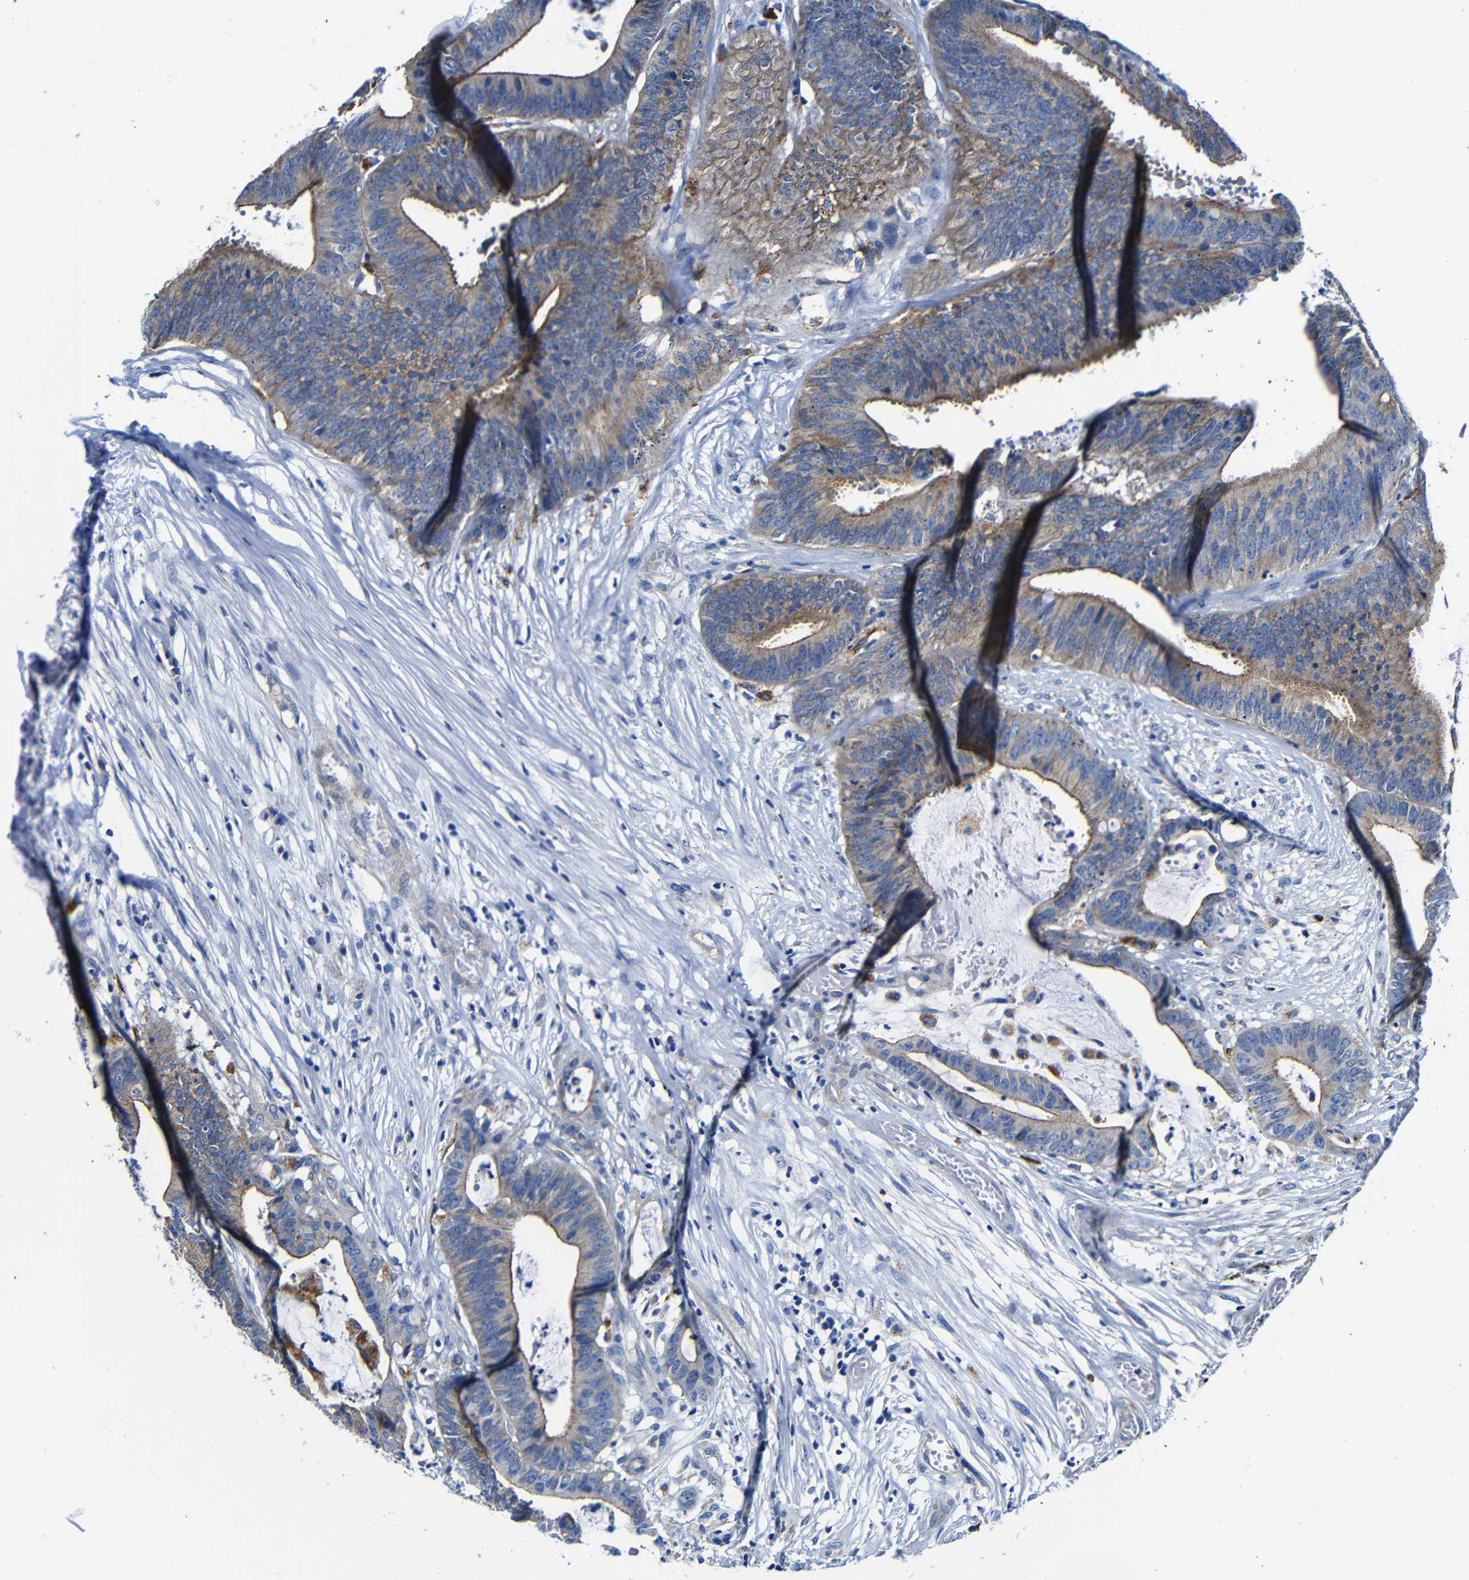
{"staining": {"intensity": "moderate", "quantity": "25%-75%", "location": "cytoplasmic/membranous"}, "tissue": "colorectal cancer", "cell_type": "Tumor cells", "image_type": "cancer", "snomed": [{"axis": "morphology", "description": "Adenocarcinoma, NOS"}, {"axis": "topography", "description": "Rectum"}], "caption": "Colorectal adenocarcinoma was stained to show a protein in brown. There is medium levels of moderate cytoplasmic/membranous staining in approximately 25%-75% of tumor cells. Nuclei are stained in blue.", "gene": "GIMAP2", "patient": {"sex": "female", "age": 66}}